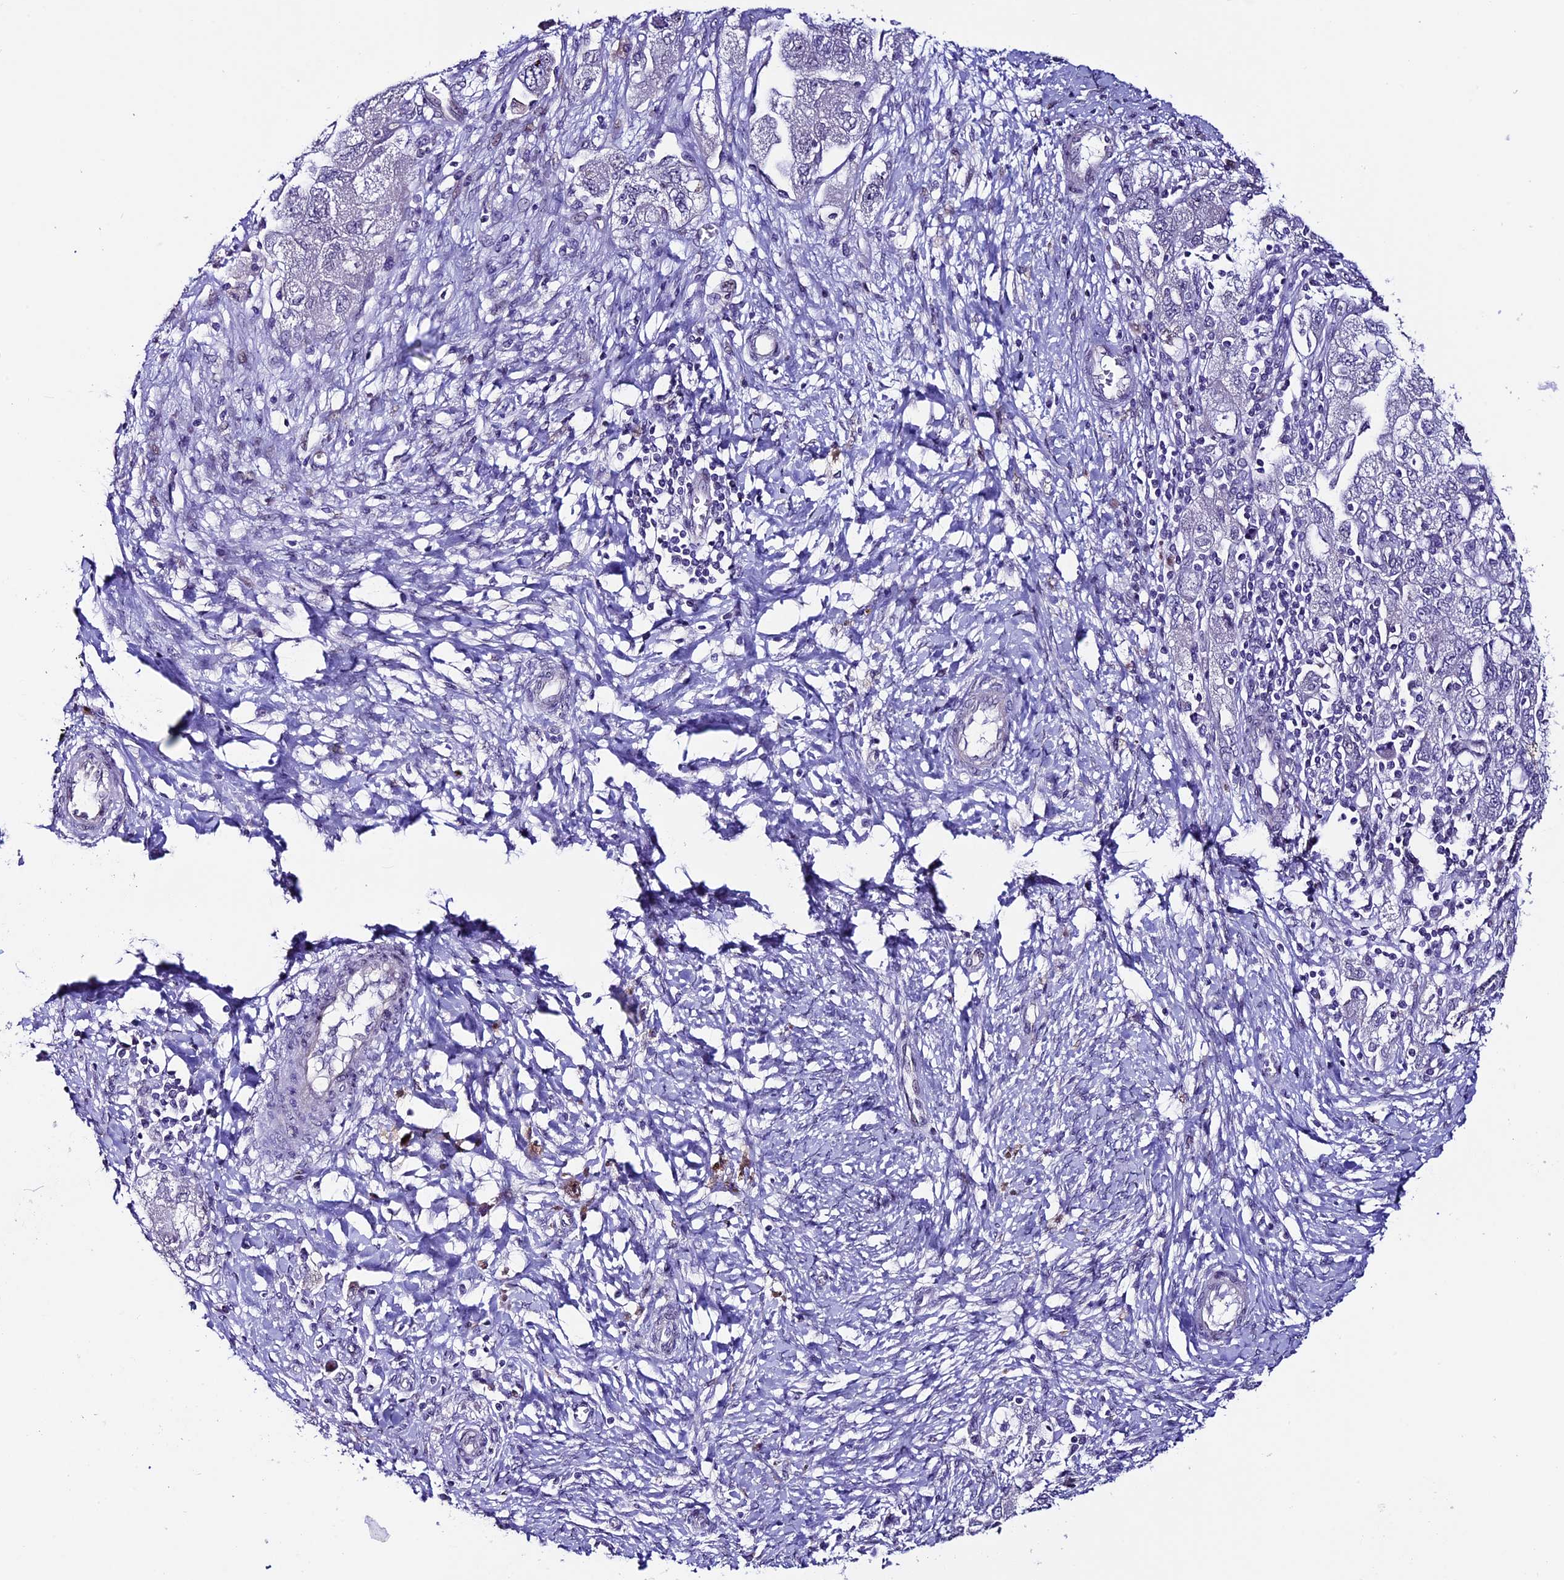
{"staining": {"intensity": "negative", "quantity": "none", "location": "none"}, "tissue": "ovarian cancer", "cell_type": "Tumor cells", "image_type": "cancer", "snomed": [{"axis": "morphology", "description": "Carcinoma, NOS"}, {"axis": "morphology", "description": "Cystadenocarcinoma, serous, NOS"}, {"axis": "topography", "description": "Ovary"}], "caption": "IHC histopathology image of neoplastic tissue: ovarian serous cystadenocarcinoma stained with DAB (3,3'-diaminobenzidine) demonstrates no significant protein staining in tumor cells.", "gene": "TMEM171", "patient": {"sex": "female", "age": 69}}